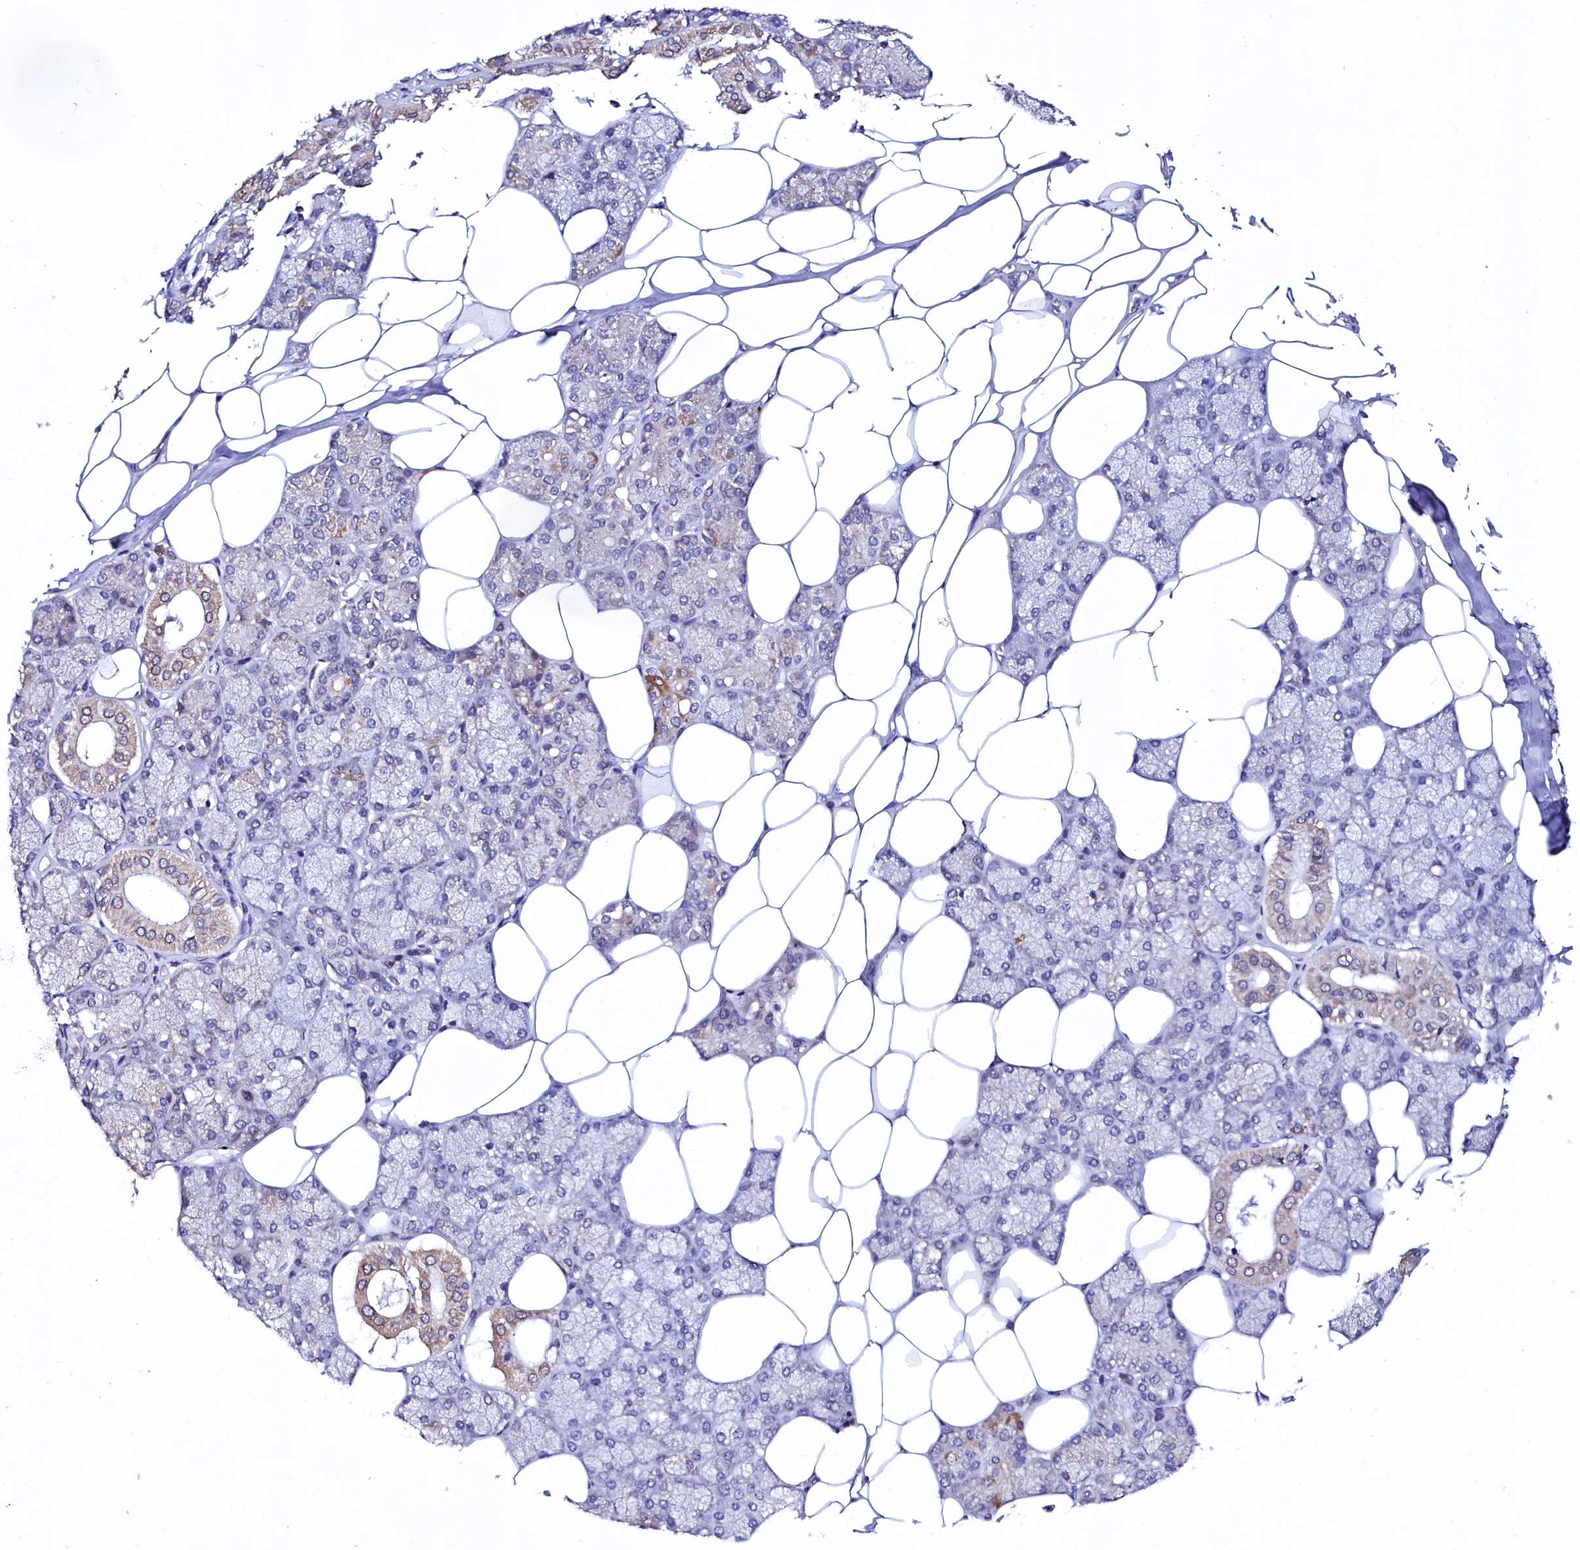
{"staining": {"intensity": "weak", "quantity": "25%-75%", "location": "cytoplasmic/membranous"}, "tissue": "salivary gland", "cell_type": "Glandular cells", "image_type": "normal", "snomed": [{"axis": "morphology", "description": "Normal tissue, NOS"}, {"axis": "topography", "description": "Salivary gland"}], "caption": "The histopathology image displays a brown stain indicating the presence of a protein in the cytoplasmic/membranous of glandular cells in salivary gland. Nuclei are stained in blue.", "gene": "HAND1", "patient": {"sex": "male", "age": 62}}